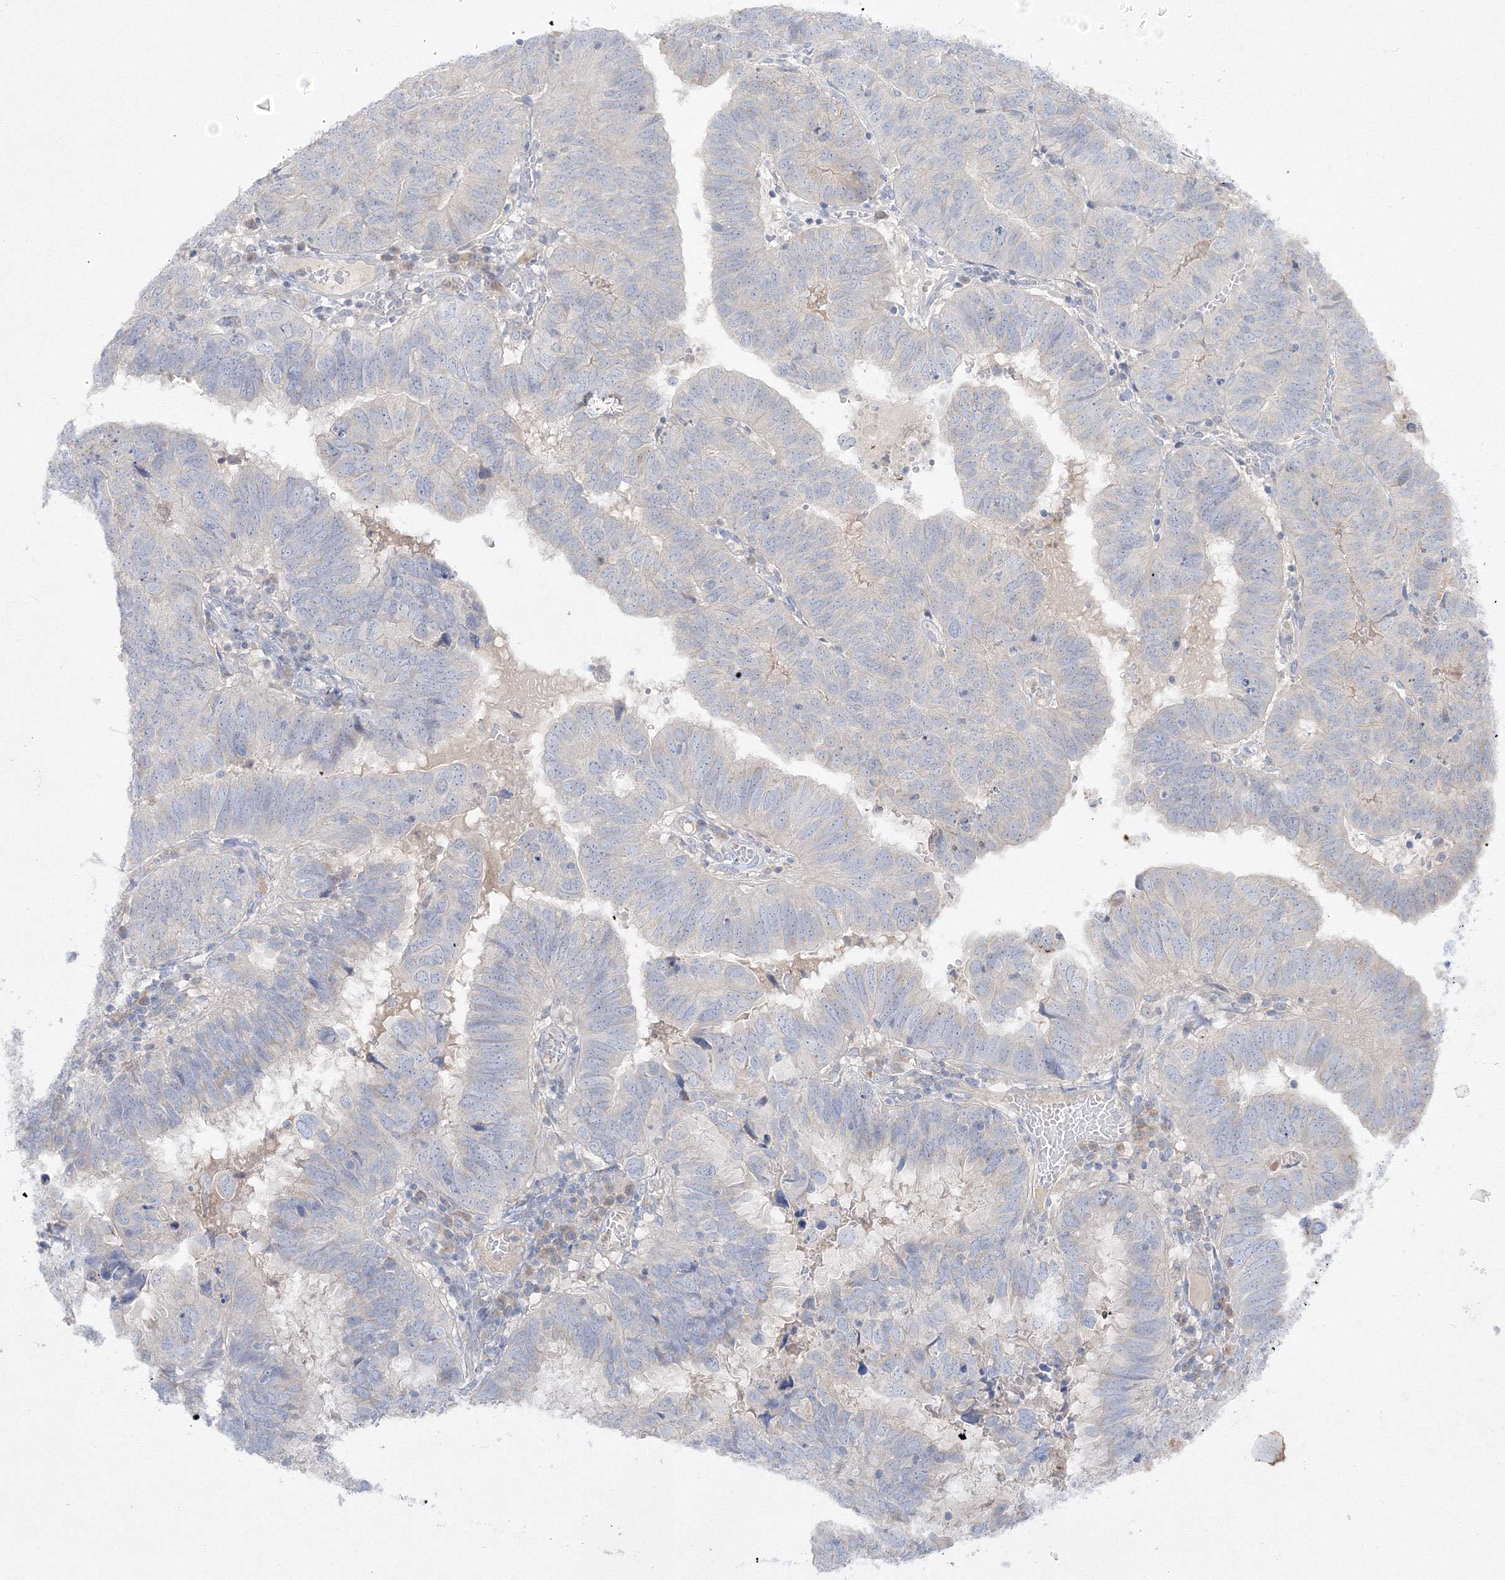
{"staining": {"intensity": "negative", "quantity": "none", "location": "none"}, "tissue": "endometrial cancer", "cell_type": "Tumor cells", "image_type": "cancer", "snomed": [{"axis": "morphology", "description": "Adenocarcinoma, NOS"}, {"axis": "topography", "description": "Uterus"}], "caption": "Endometrial cancer (adenocarcinoma) was stained to show a protein in brown. There is no significant expression in tumor cells.", "gene": "FBXL8", "patient": {"sex": "female", "age": 77}}